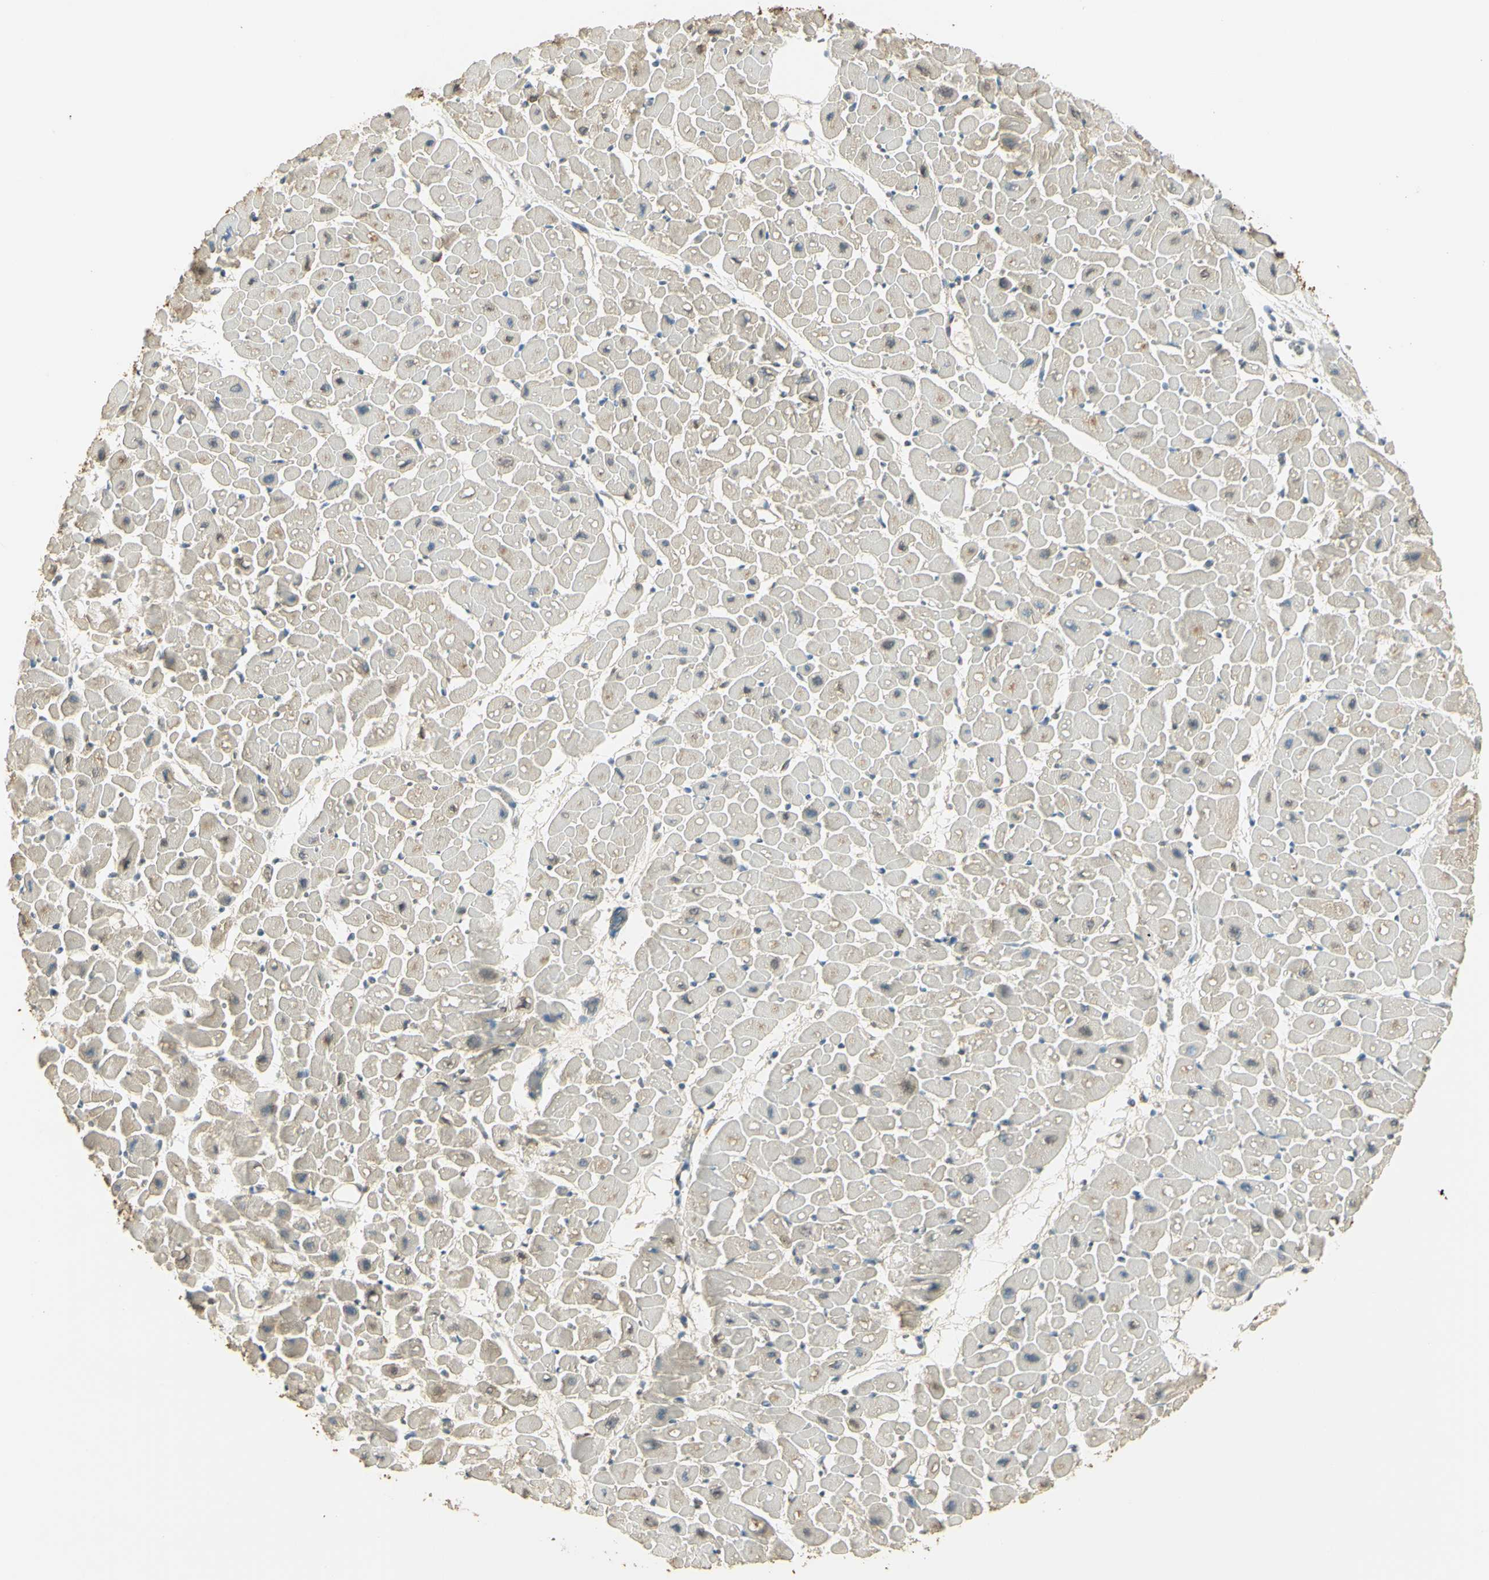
{"staining": {"intensity": "weak", "quantity": "<25%", "location": "cytoplasmic/membranous"}, "tissue": "heart muscle", "cell_type": "Cardiomyocytes", "image_type": "normal", "snomed": [{"axis": "morphology", "description": "Normal tissue, NOS"}, {"axis": "topography", "description": "Heart"}], "caption": "Immunohistochemistry (IHC) micrograph of normal heart muscle stained for a protein (brown), which exhibits no positivity in cardiomyocytes.", "gene": "IGDCC4", "patient": {"sex": "male", "age": 45}}